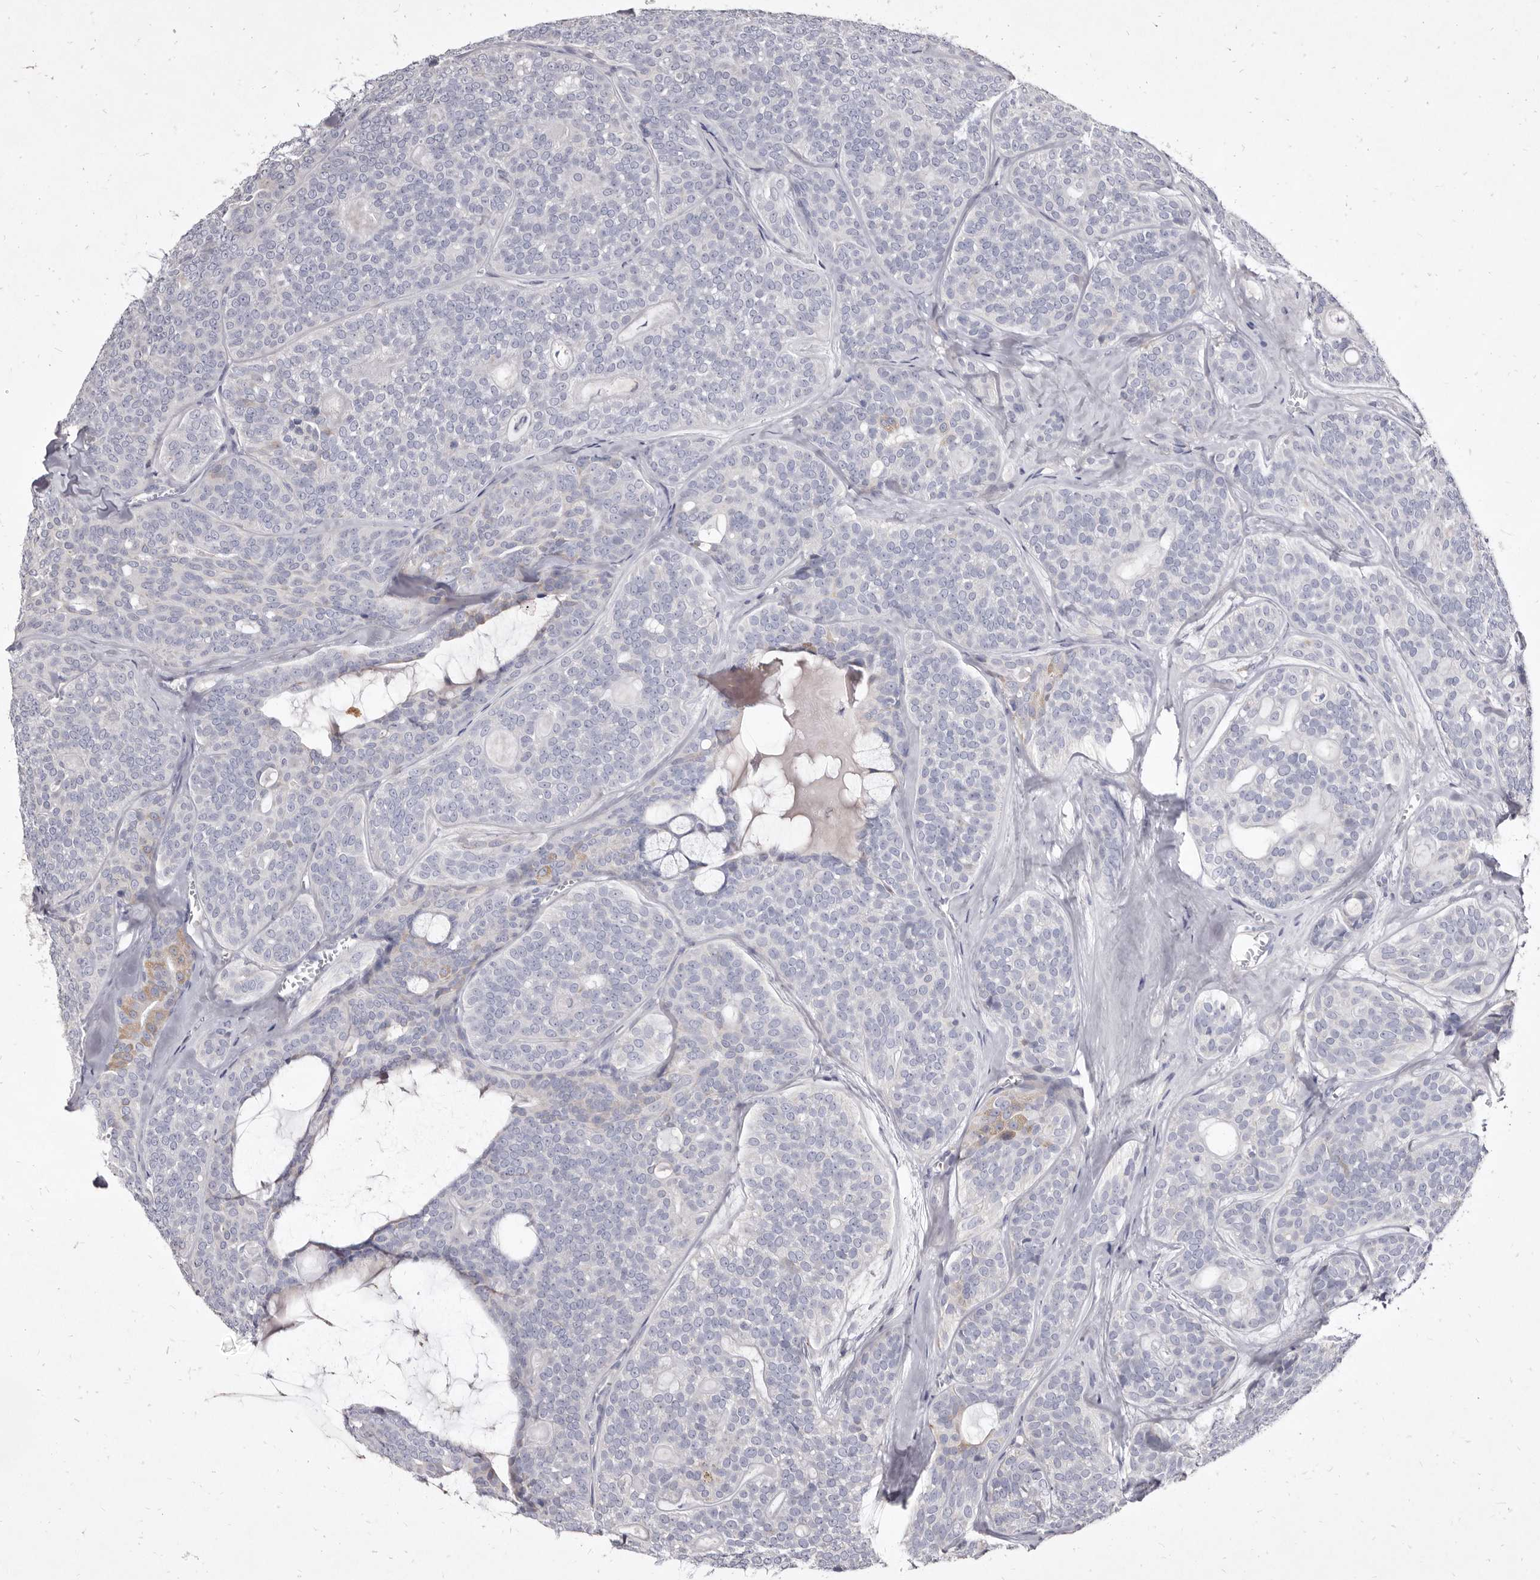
{"staining": {"intensity": "negative", "quantity": "none", "location": "none"}, "tissue": "head and neck cancer", "cell_type": "Tumor cells", "image_type": "cancer", "snomed": [{"axis": "morphology", "description": "Adenocarcinoma, NOS"}, {"axis": "topography", "description": "Head-Neck"}], "caption": "The immunohistochemistry (IHC) micrograph has no significant expression in tumor cells of head and neck cancer (adenocarcinoma) tissue.", "gene": "CYP2E1", "patient": {"sex": "male", "age": 66}}